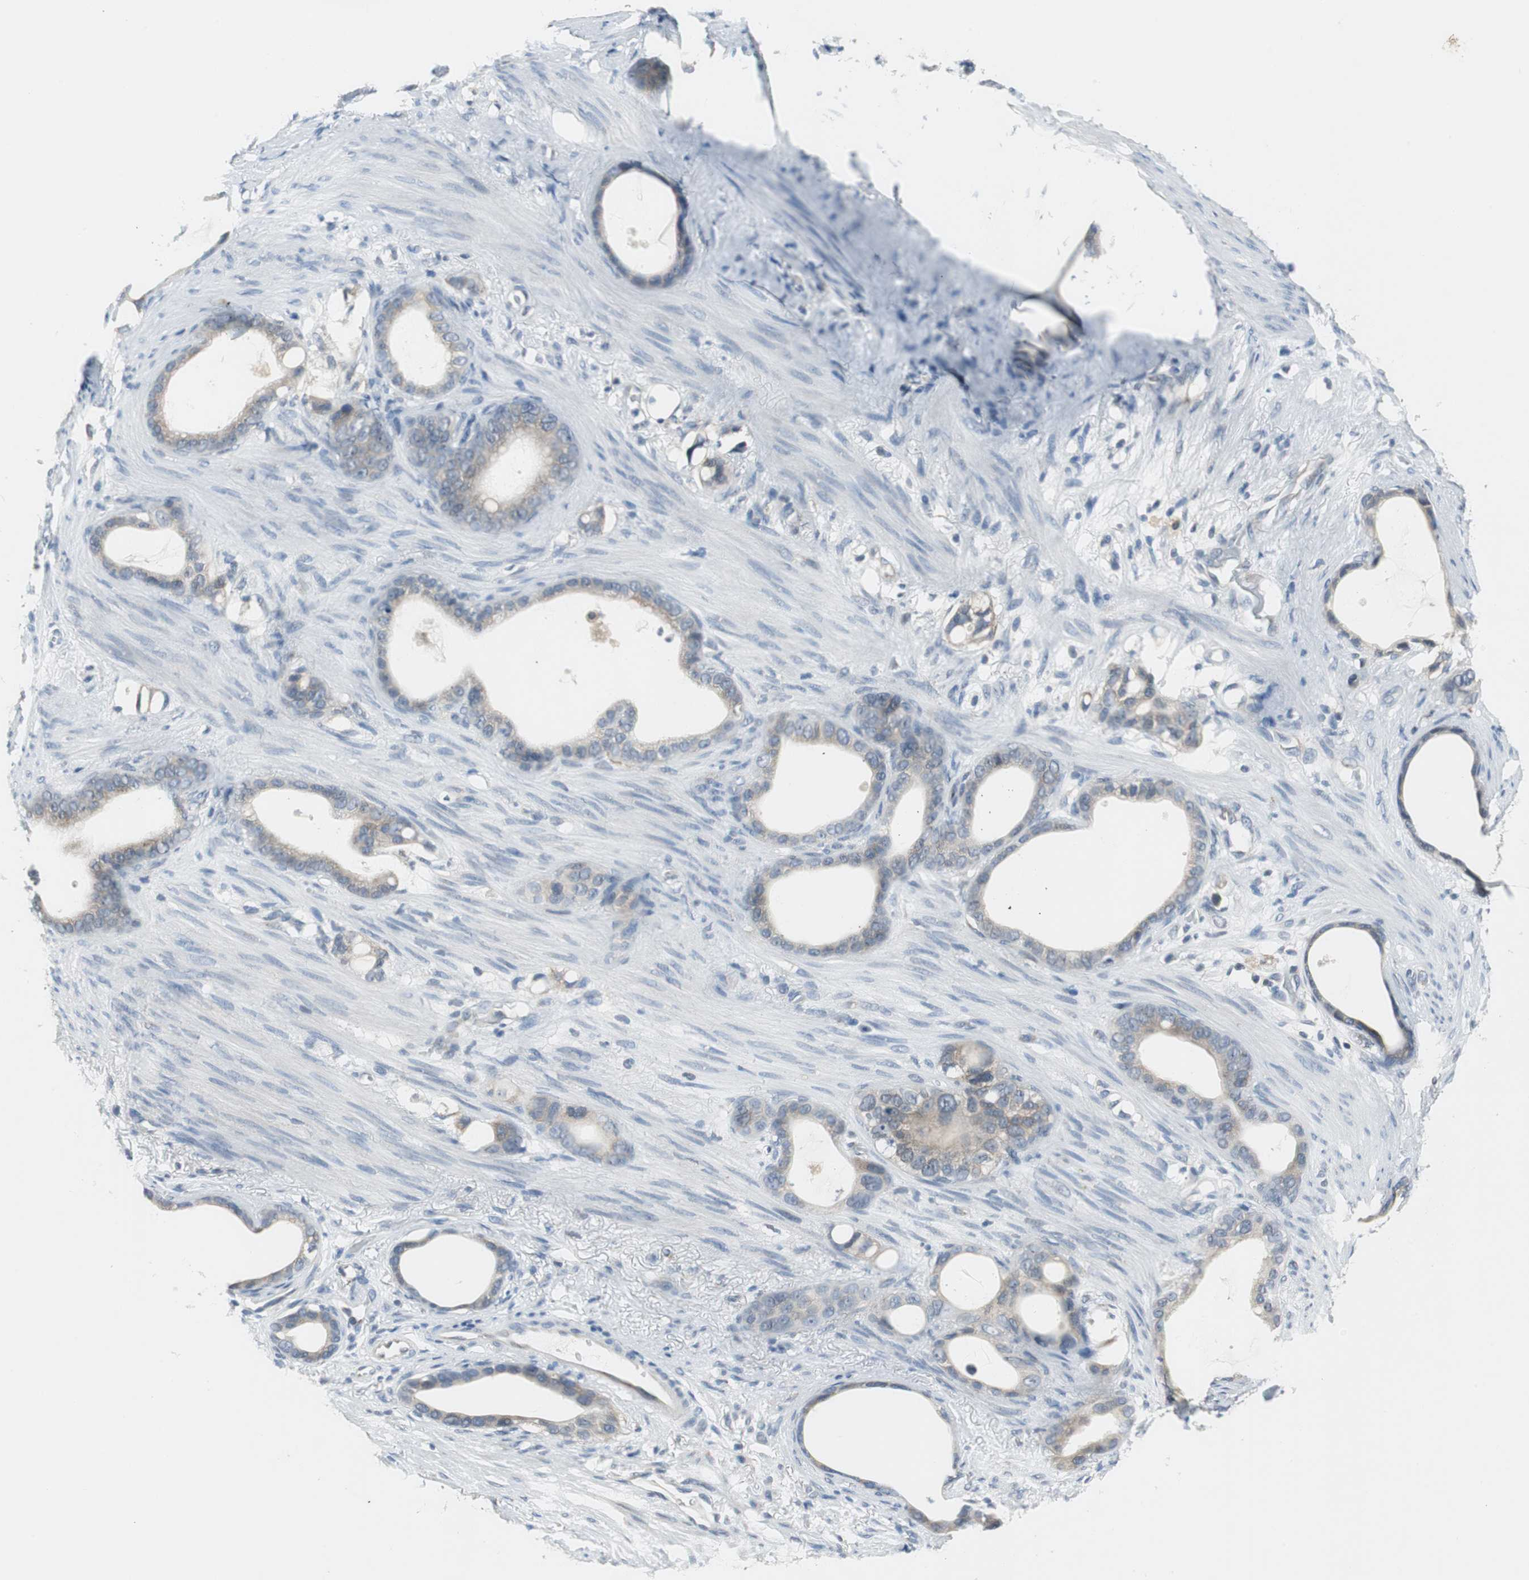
{"staining": {"intensity": "weak", "quantity": "25%-75%", "location": "cytoplasmic/membranous"}, "tissue": "stomach cancer", "cell_type": "Tumor cells", "image_type": "cancer", "snomed": [{"axis": "morphology", "description": "Adenocarcinoma, NOS"}, {"axis": "topography", "description": "Stomach"}], "caption": "The micrograph shows staining of adenocarcinoma (stomach), revealing weak cytoplasmic/membranous protein positivity (brown color) within tumor cells.", "gene": "PLAA", "patient": {"sex": "female", "age": 75}}